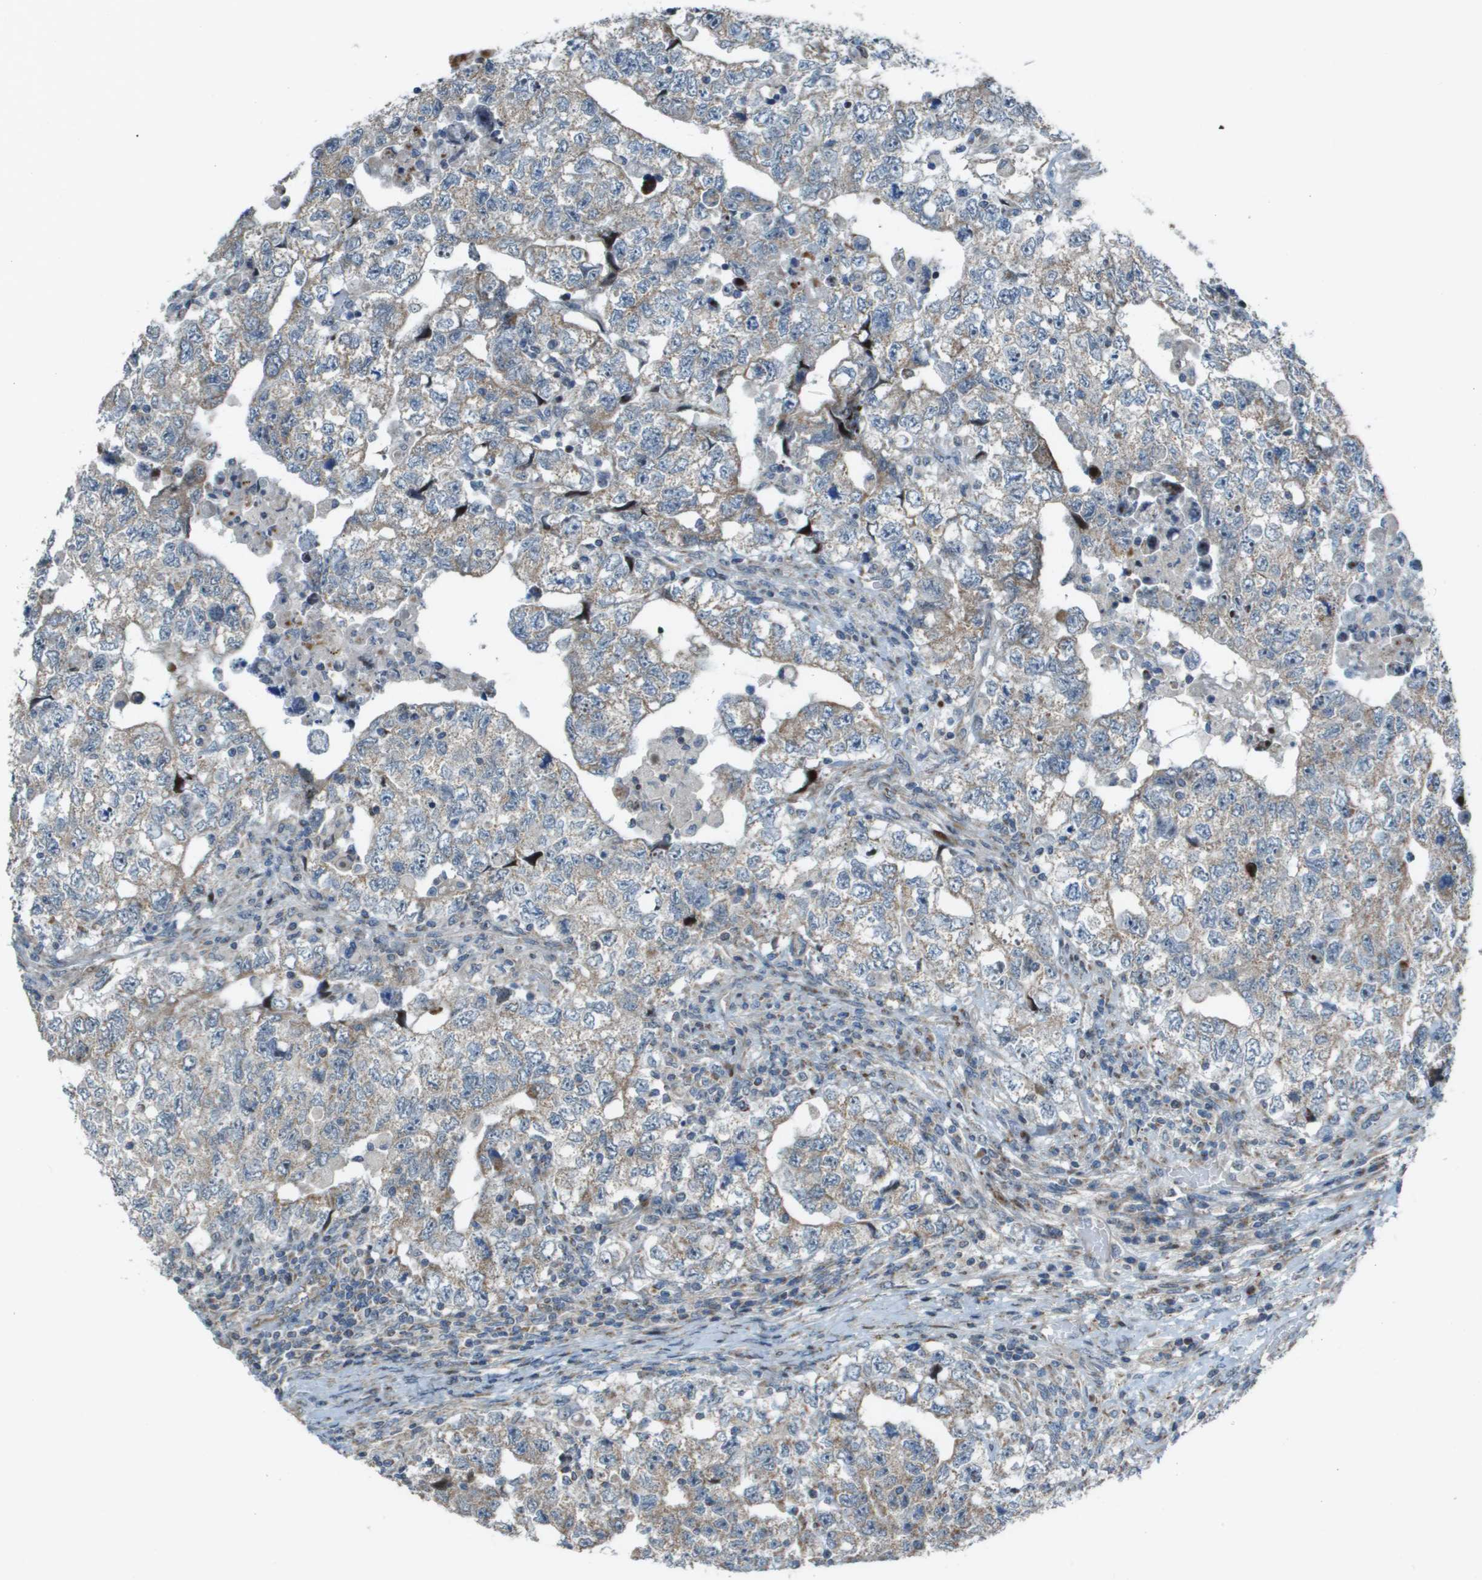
{"staining": {"intensity": "weak", "quantity": "<25%", "location": "cytoplasmic/membranous"}, "tissue": "testis cancer", "cell_type": "Tumor cells", "image_type": "cancer", "snomed": [{"axis": "morphology", "description": "Carcinoma, Embryonal, NOS"}, {"axis": "topography", "description": "Testis"}], "caption": "Human testis cancer stained for a protein using IHC demonstrates no staining in tumor cells.", "gene": "MGAT3", "patient": {"sex": "male", "age": 36}}